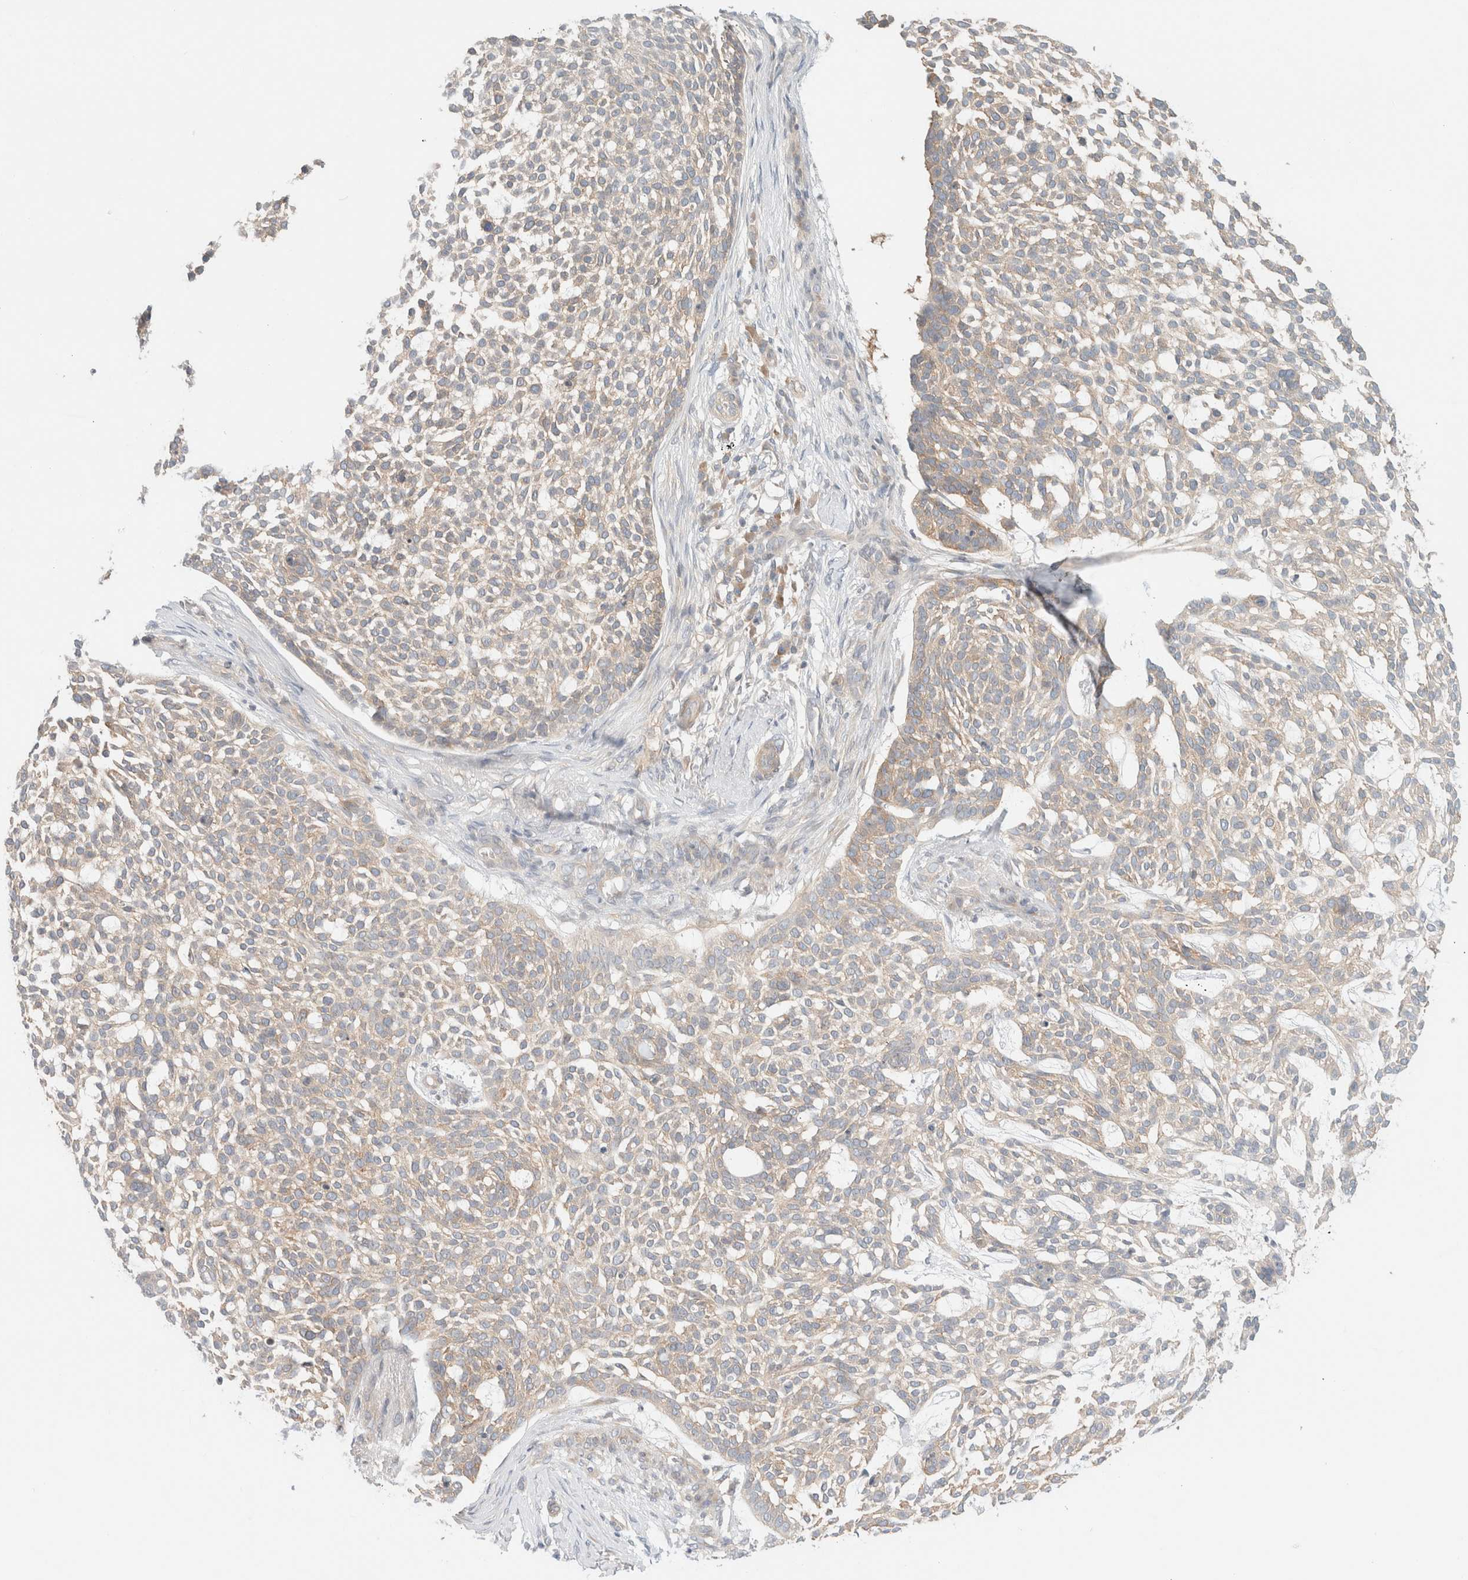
{"staining": {"intensity": "weak", "quantity": "<25%", "location": "cytoplasmic/membranous"}, "tissue": "skin cancer", "cell_type": "Tumor cells", "image_type": "cancer", "snomed": [{"axis": "morphology", "description": "Basal cell carcinoma"}, {"axis": "topography", "description": "Skin"}], "caption": "Immunohistochemical staining of skin cancer displays no significant staining in tumor cells. The staining is performed using DAB brown chromogen with nuclei counter-stained in using hematoxylin.", "gene": "MARK3", "patient": {"sex": "female", "age": 64}}